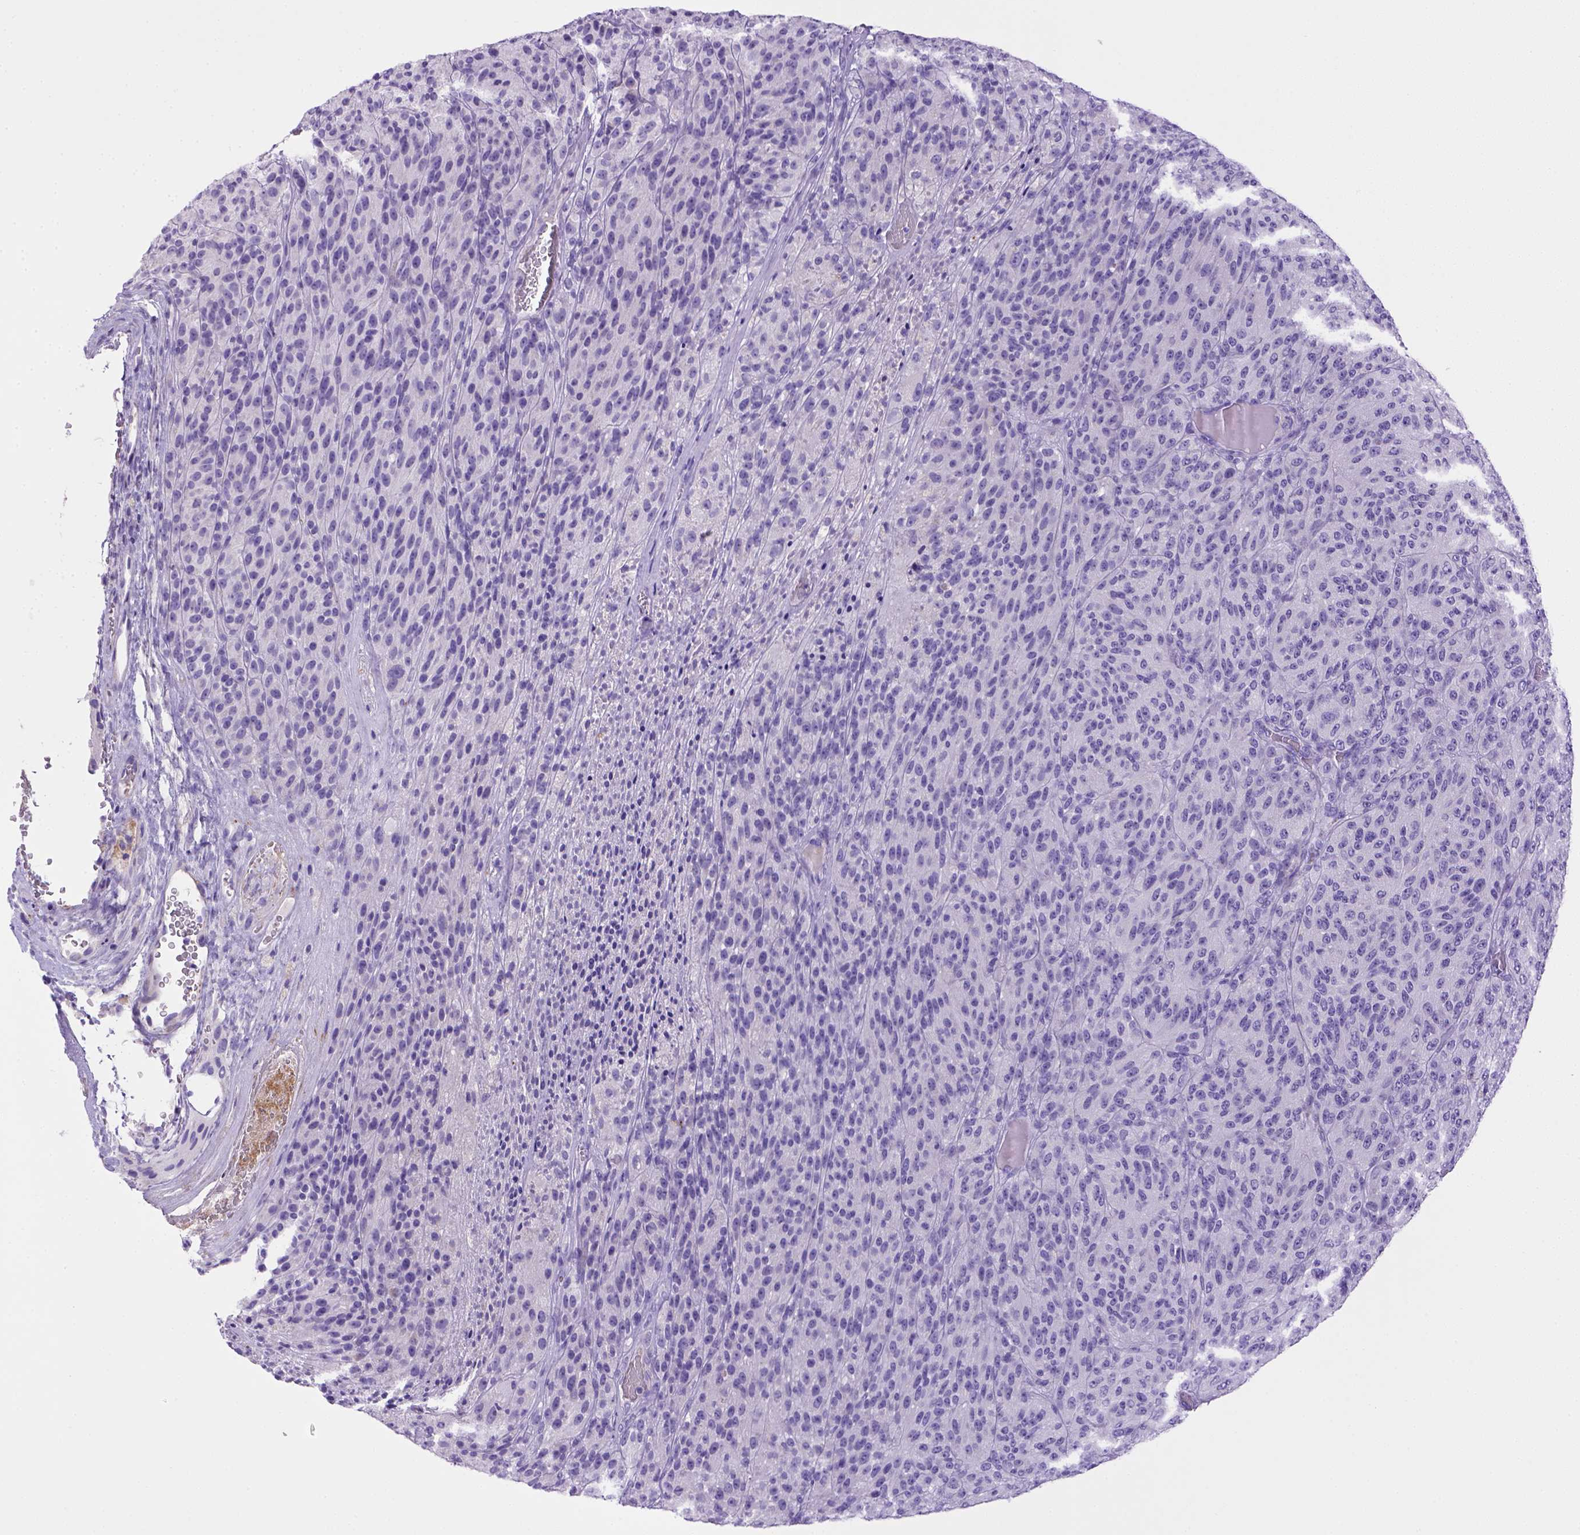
{"staining": {"intensity": "negative", "quantity": "none", "location": "none"}, "tissue": "melanoma", "cell_type": "Tumor cells", "image_type": "cancer", "snomed": [{"axis": "morphology", "description": "Malignant melanoma, Metastatic site"}, {"axis": "topography", "description": "Brain"}], "caption": "IHC of melanoma demonstrates no expression in tumor cells.", "gene": "BAAT", "patient": {"sex": "female", "age": 56}}